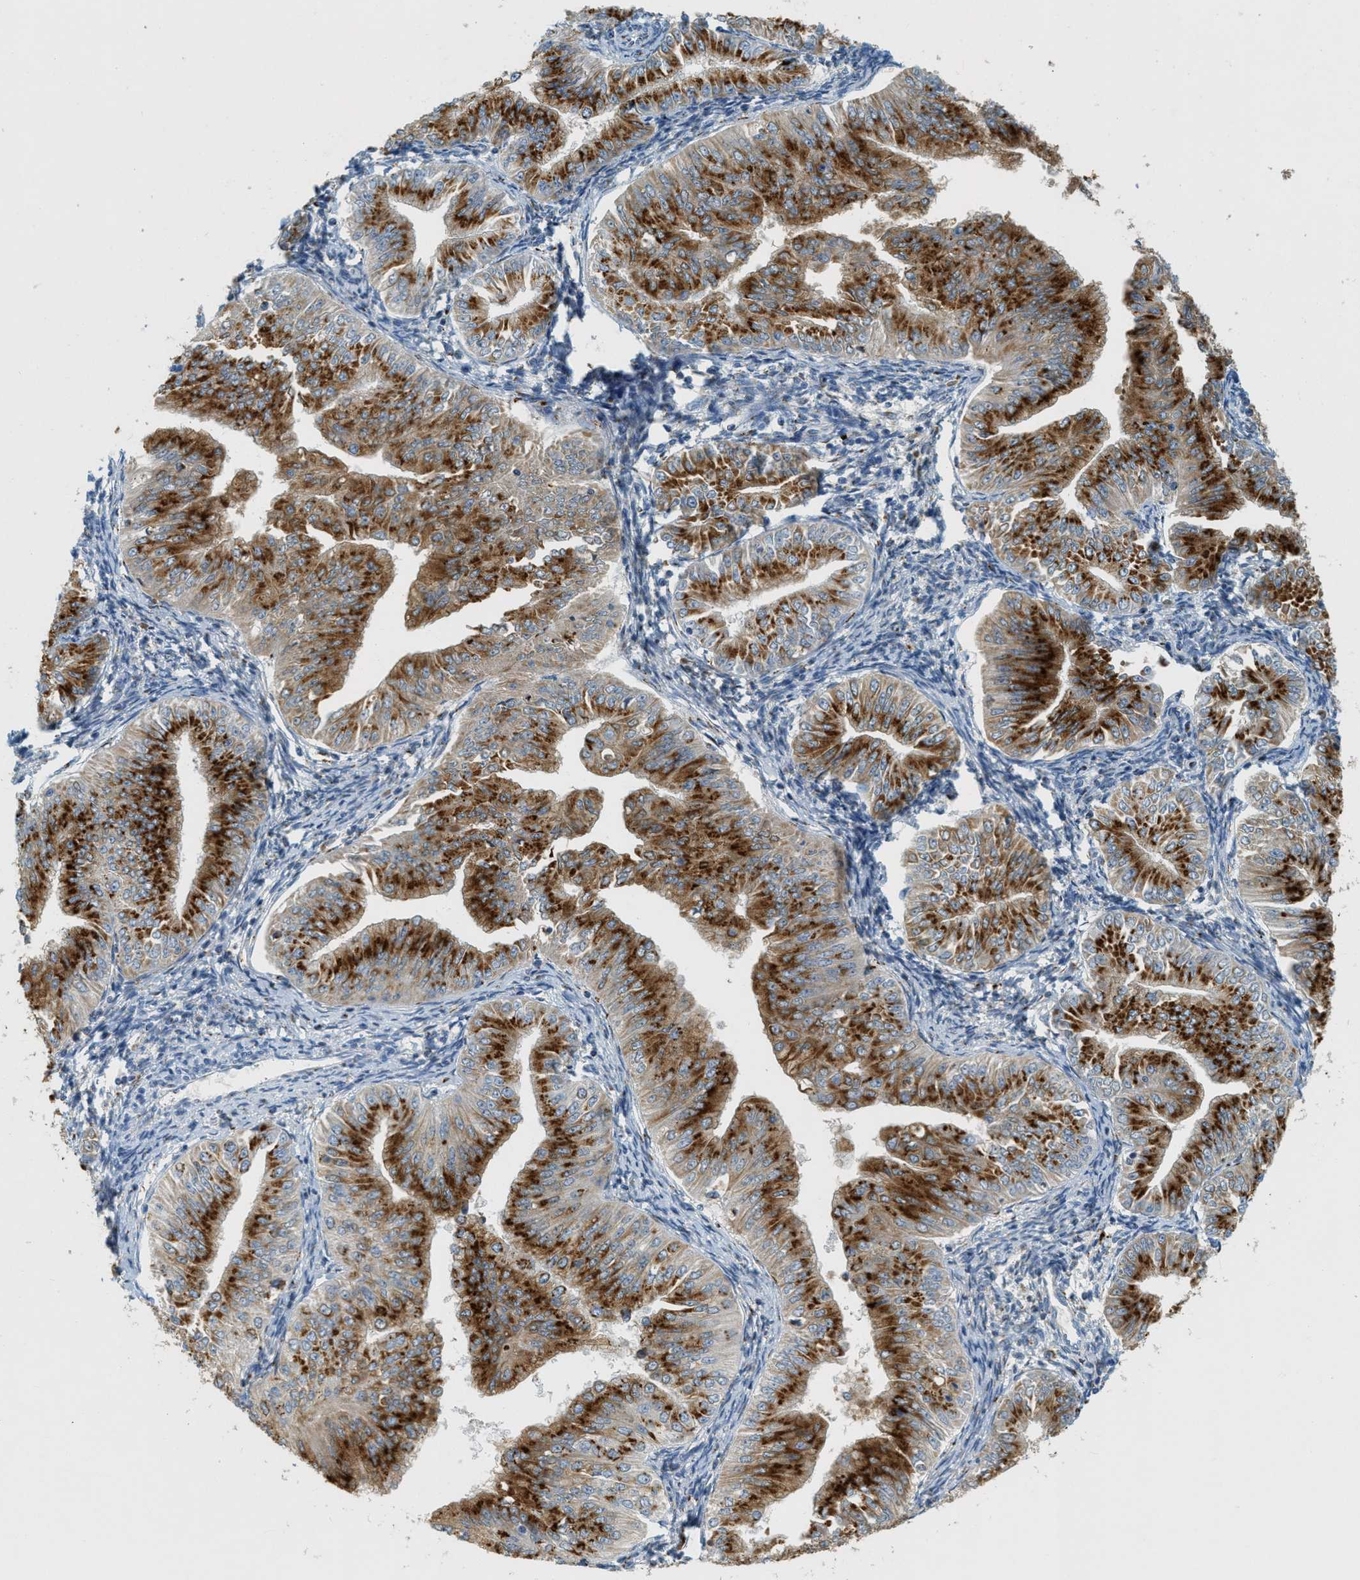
{"staining": {"intensity": "strong", "quantity": ">75%", "location": "cytoplasmic/membranous"}, "tissue": "endometrial cancer", "cell_type": "Tumor cells", "image_type": "cancer", "snomed": [{"axis": "morphology", "description": "Normal tissue, NOS"}, {"axis": "morphology", "description": "Adenocarcinoma, NOS"}, {"axis": "topography", "description": "Endometrium"}], "caption": "Immunohistochemistry (IHC) image of neoplastic tissue: adenocarcinoma (endometrial) stained using immunohistochemistry (IHC) demonstrates high levels of strong protein expression localized specifically in the cytoplasmic/membranous of tumor cells, appearing as a cytoplasmic/membranous brown color.", "gene": "ENTPD4", "patient": {"sex": "female", "age": 53}}